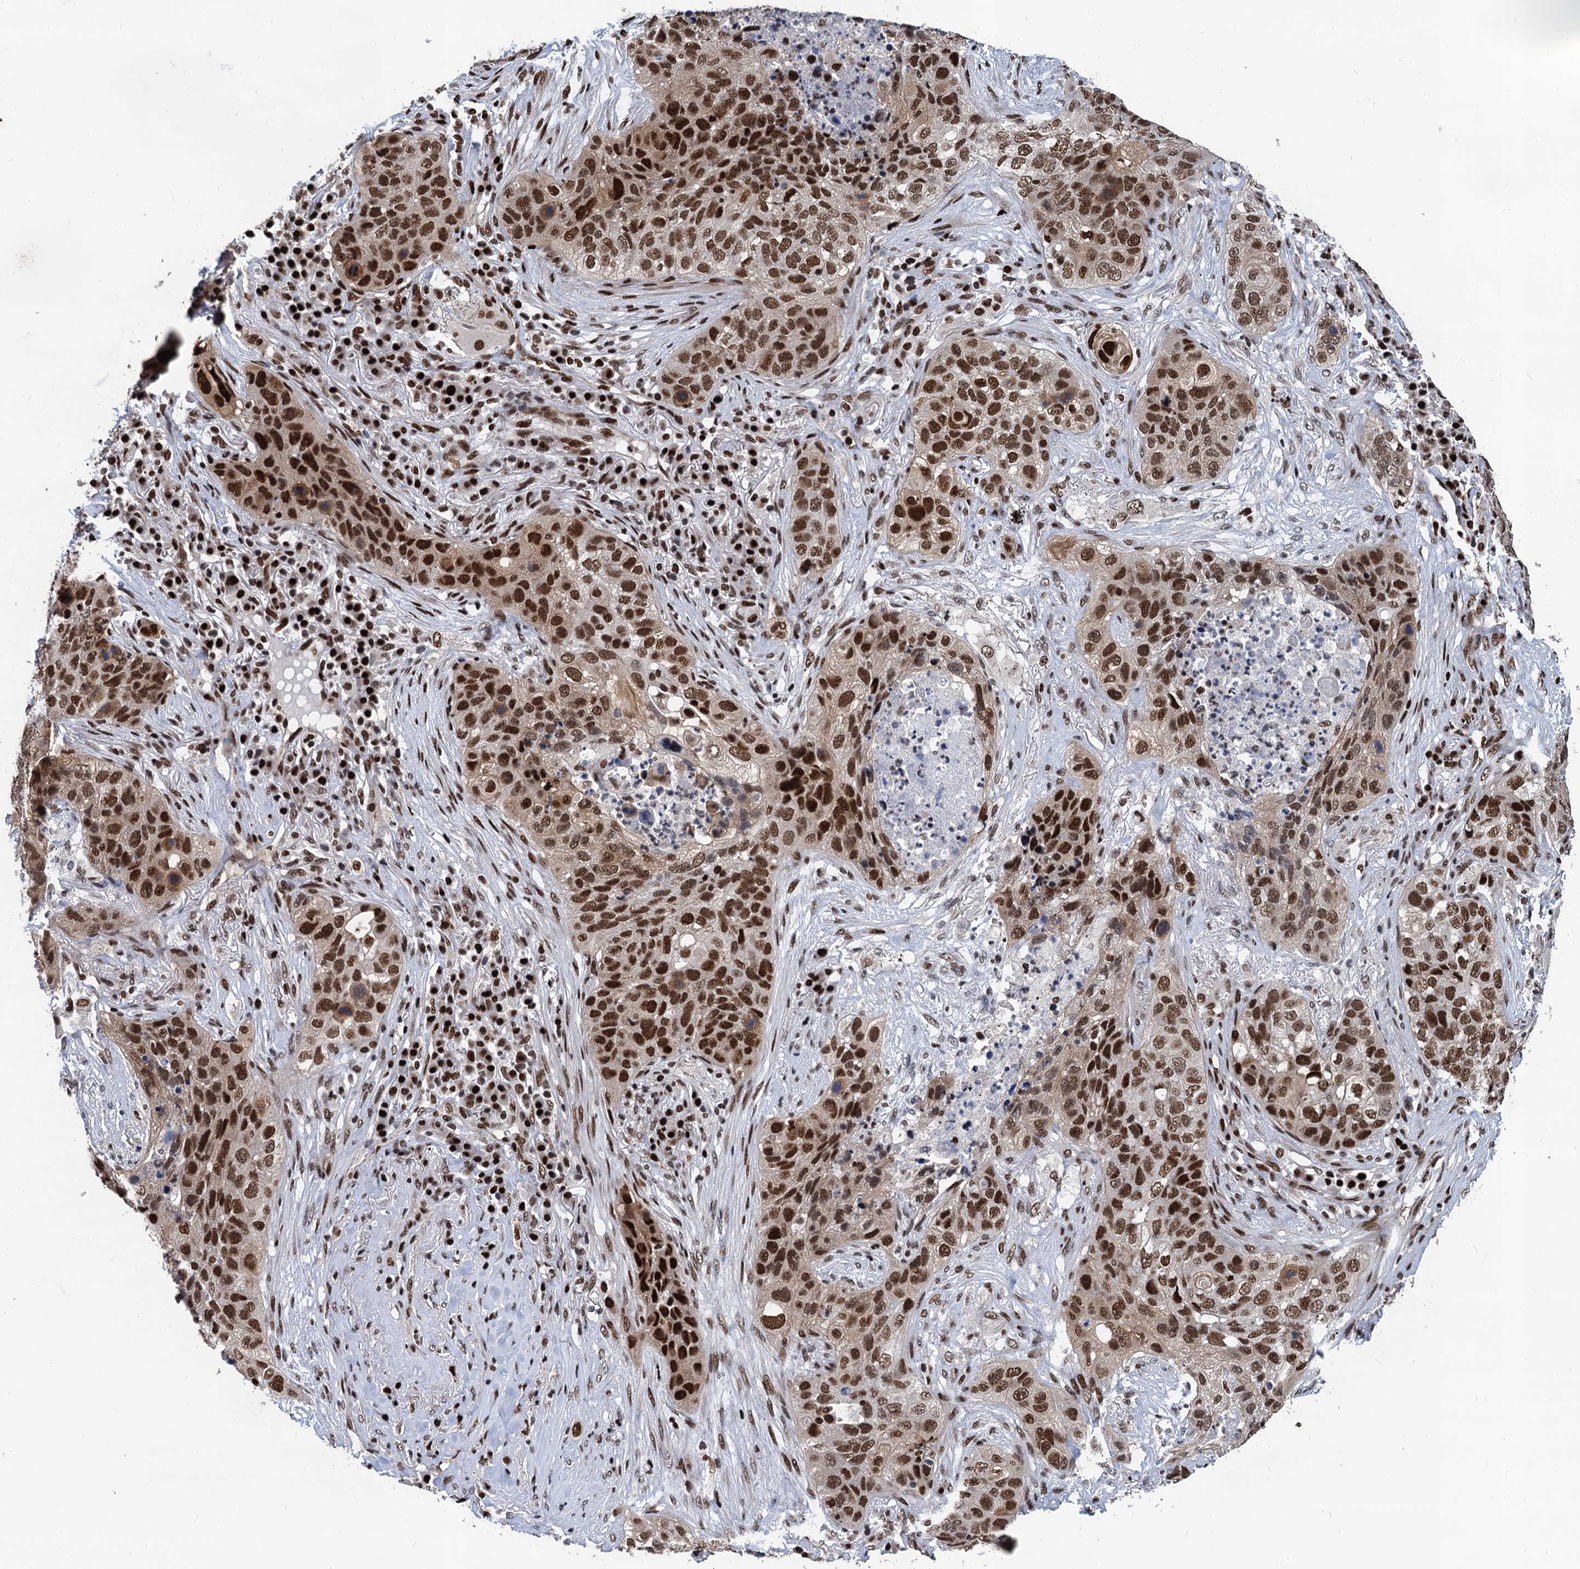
{"staining": {"intensity": "strong", "quantity": ">75%", "location": "nuclear"}, "tissue": "lung cancer", "cell_type": "Tumor cells", "image_type": "cancer", "snomed": [{"axis": "morphology", "description": "Squamous cell carcinoma, NOS"}, {"axis": "topography", "description": "Lung"}], "caption": "An immunohistochemistry (IHC) micrograph of neoplastic tissue is shown. Protein staining in brown labels strong nuclear positivity in lung cancer within tumor cells.", "gene": "PPP4R1", "patient": {"sex": "female", "age": 63}}